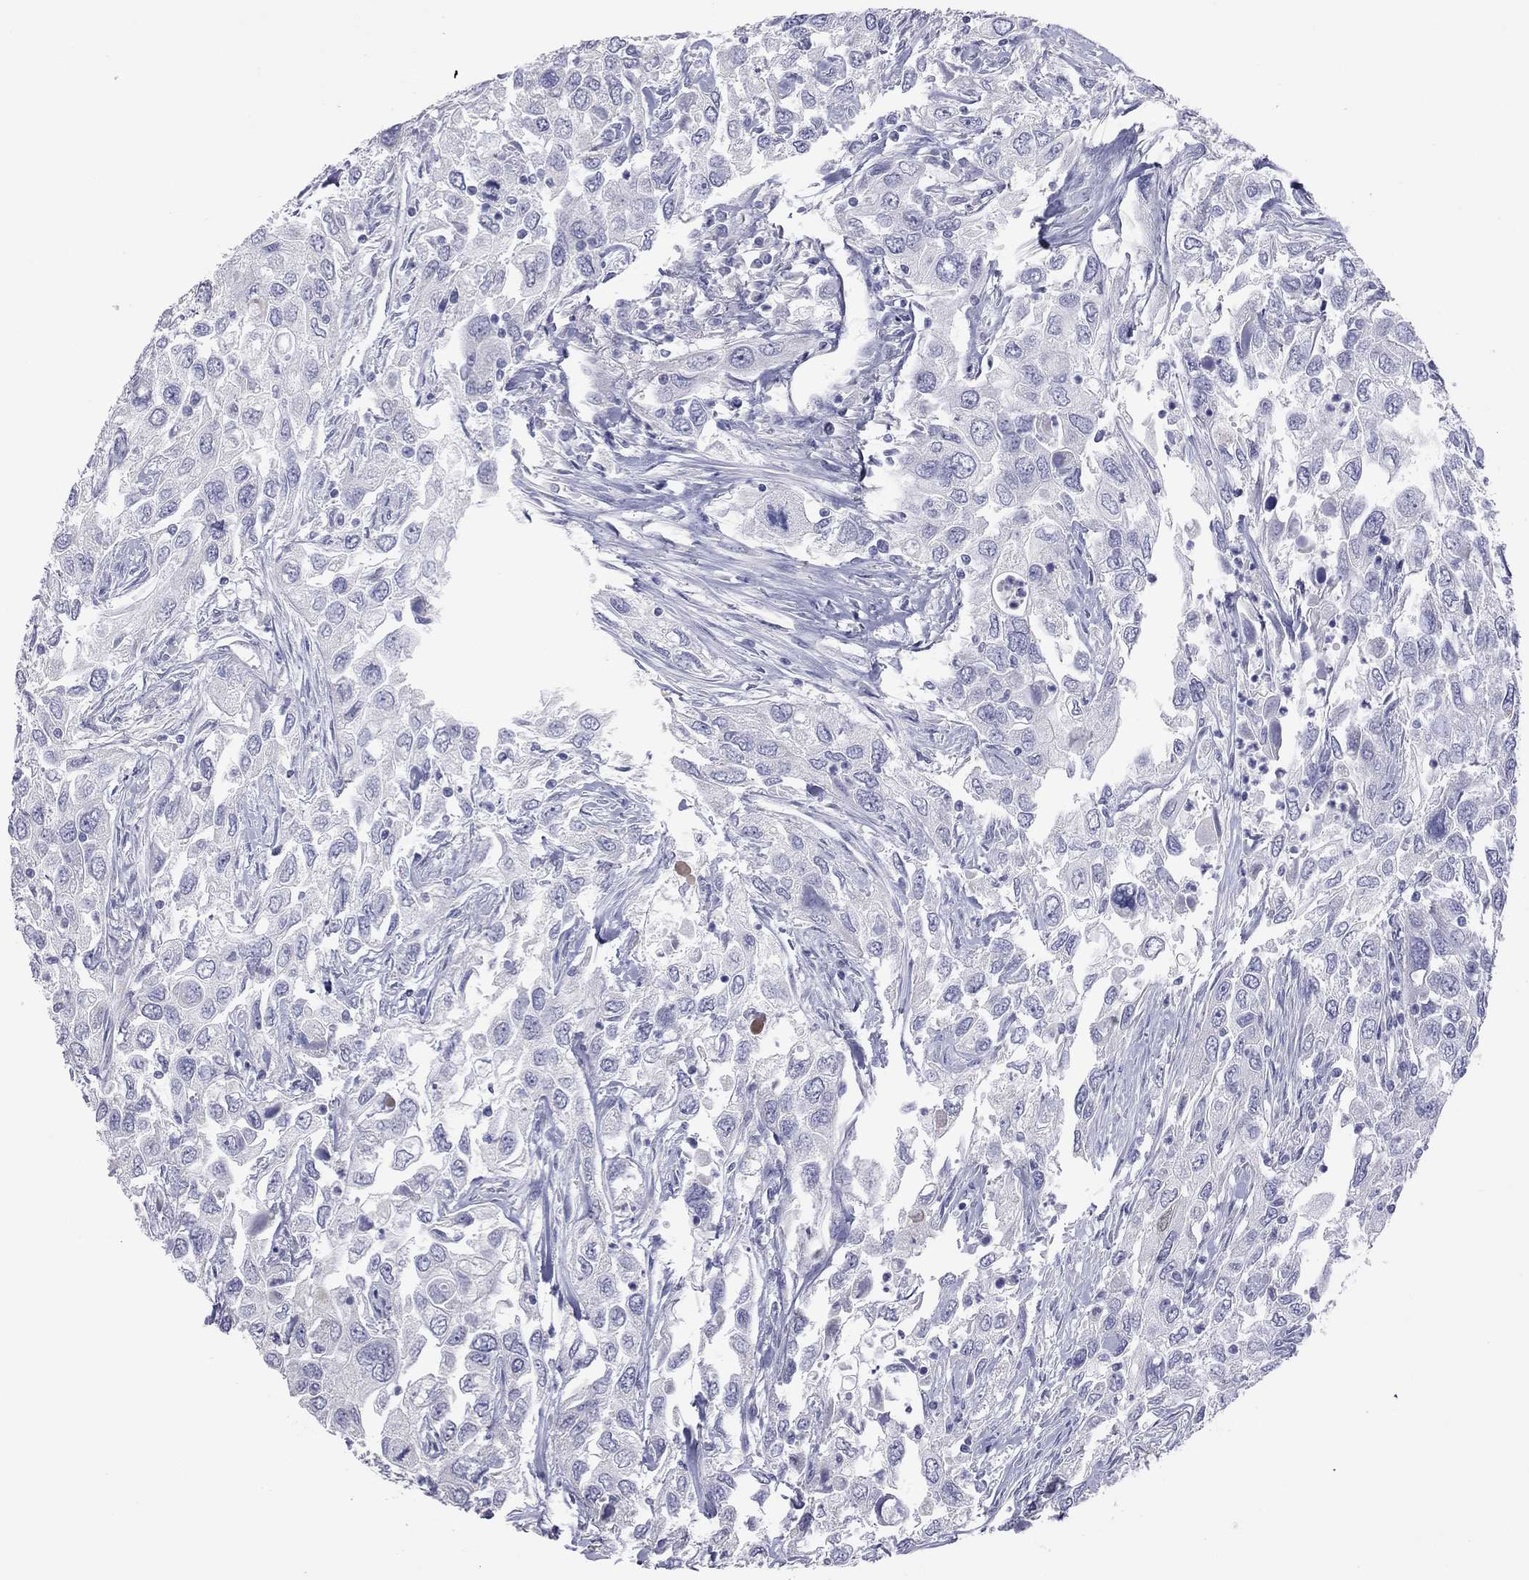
{"staining": {"intensity": "negative", "quantity": "none", "location": "none"}, "tissue": "urothelial cancer", "cell_type": "Tumor cells", "image_type": "cancer", "snomed": [{"axis": "morphology", "description": "Urothelial carcinoma, High grade"}, {"axis": "topography", "description": "Urinary bladder"}], "caption": "This is a photomicrograph of immunohistochemistry staining of urothelial cancer, which shows no positivity in tumor cells.", "gene": "HYLS1", "patient": {"sex": "male", "age": 76}}